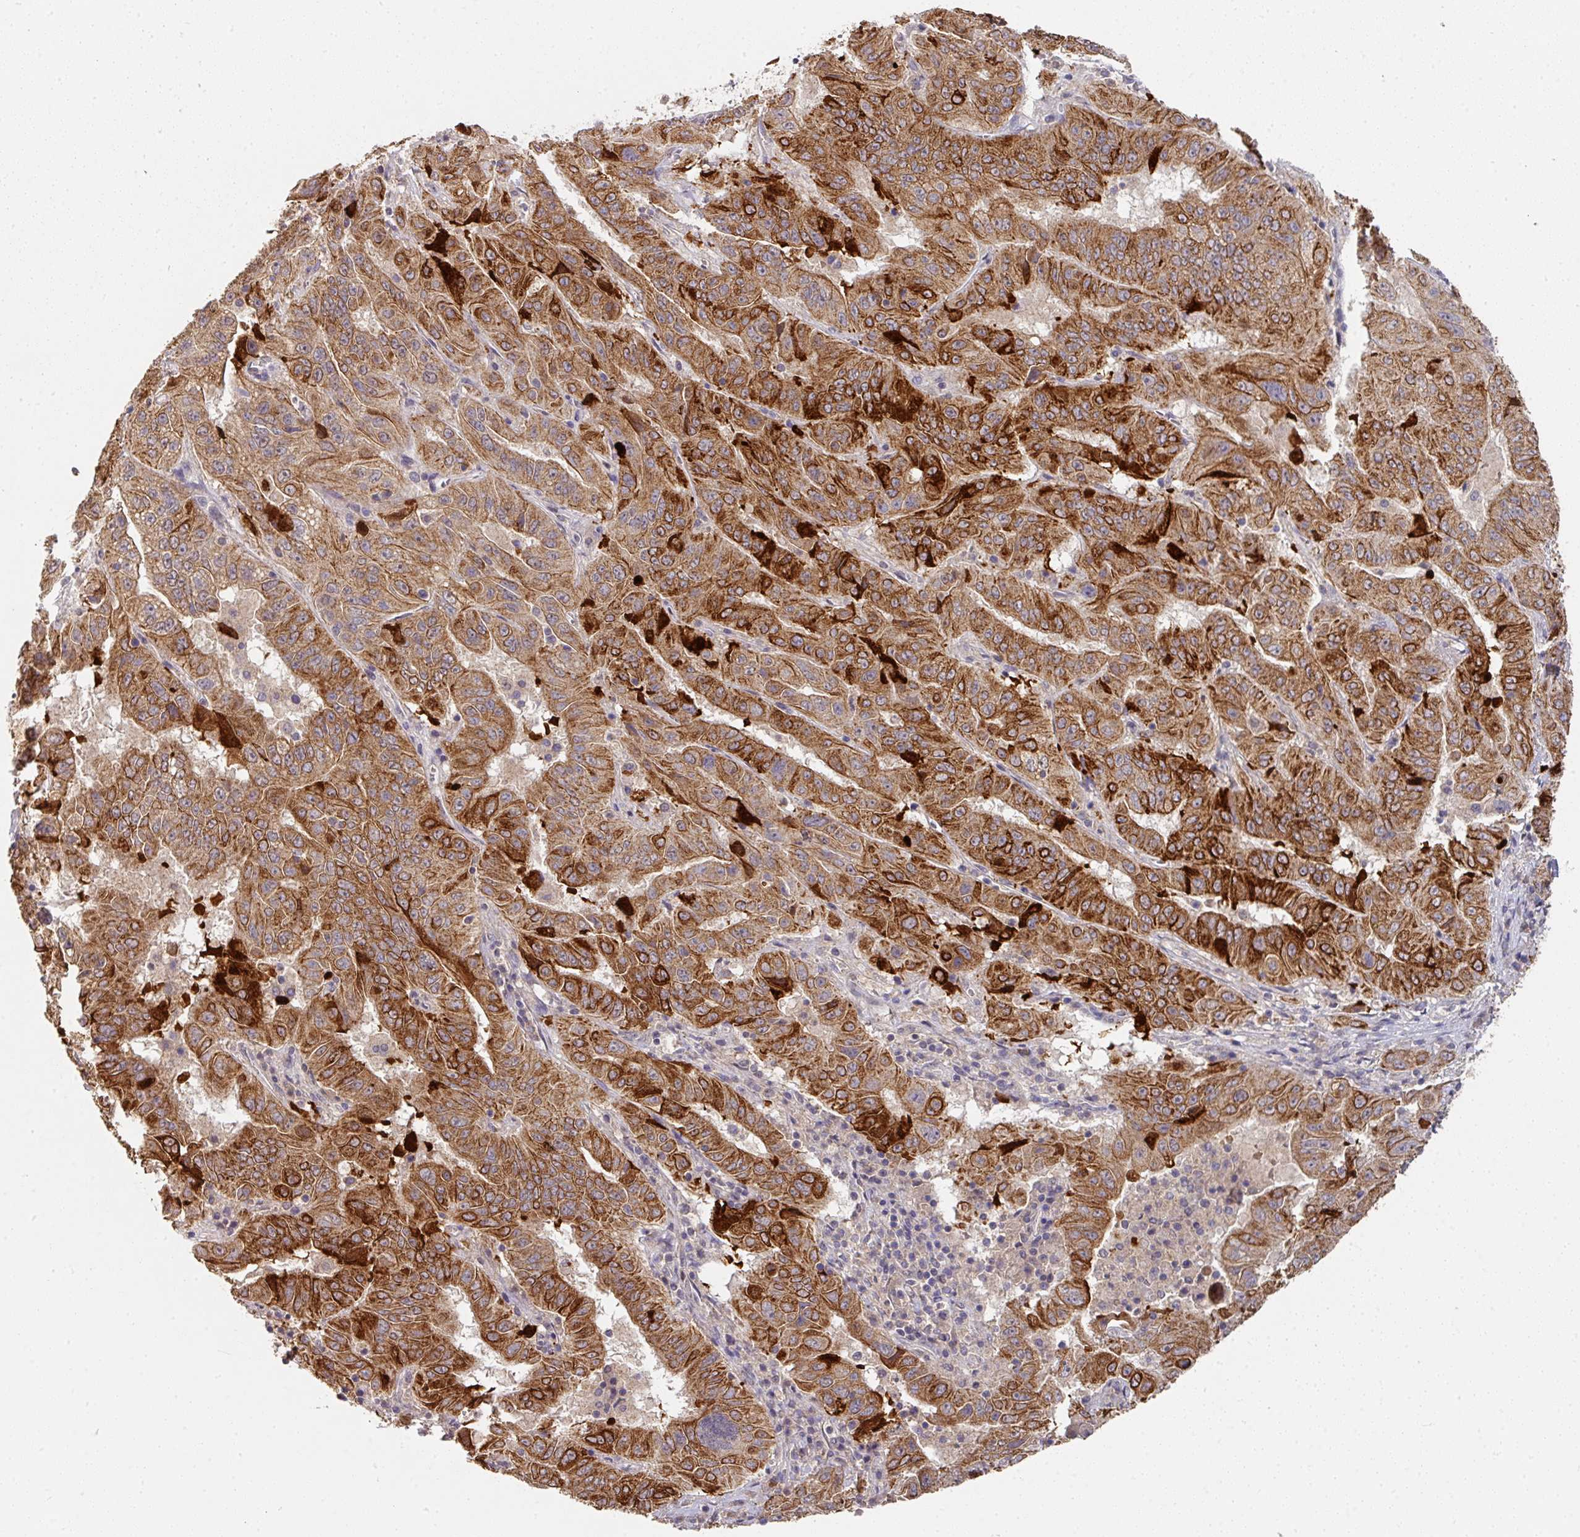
{"staining": {"intensity": "strong", "quantity": ">75%", "location": "cytoplasmic/membranous"}, "tissue": "pancreatic cancer", "cell_type": "Tumor cells", "image_type": "cancer", "snomed": [{"axis": "morphology", "description": "Adenocarcinoma, NOS"}, {"axis": "topography", "description": "Pancreas"}], "caption": "This micrograph reveals adenocarcinoma (pancreatic) stained with IHC to label a protein in brown. The cytoplasmic/membranous of tumor cells show strong positivity for the protein. Nuclei are counter-stained blue.", "gene": "EXTL3", "patient": {"sex": "male", "age": 63}}